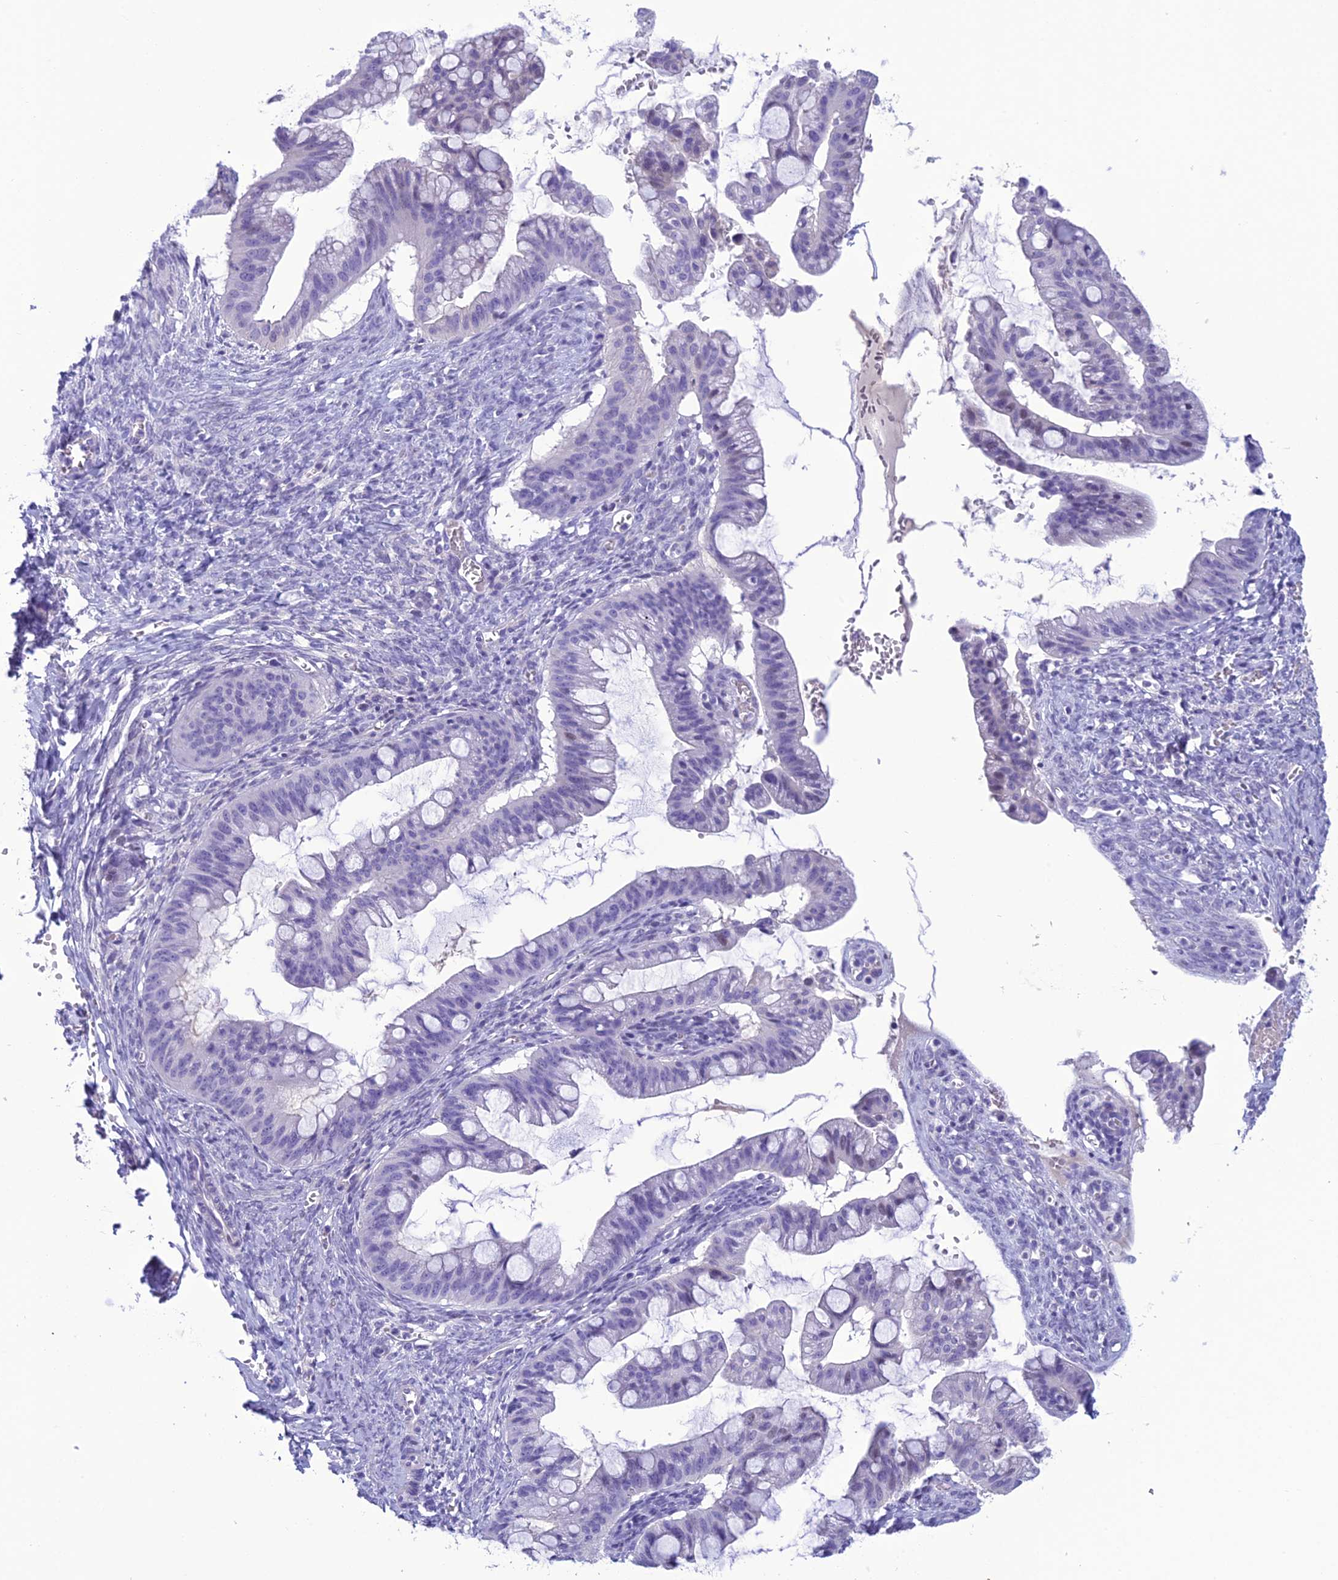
{"staining": {"intensity": "negative", "quantity": "none", "location": "none"}, "tissue": "ovarian cancer", "cell_type": "Tumor cells", "image_type": "cancer", "snomed": [{"axis": "morphology", "description": "Cystadenocarcinoma, mucinous, NOS"}, {"axis": "topography", "description": "Ovary"}], "caption": "Human mucinous cystadenocarcinoma (ovarian) stained for a protein using immunohistochemistry reveals no expression in tumor cells.", "gene": "CRB2", "patient": {"sex": "female", "age": 73}}